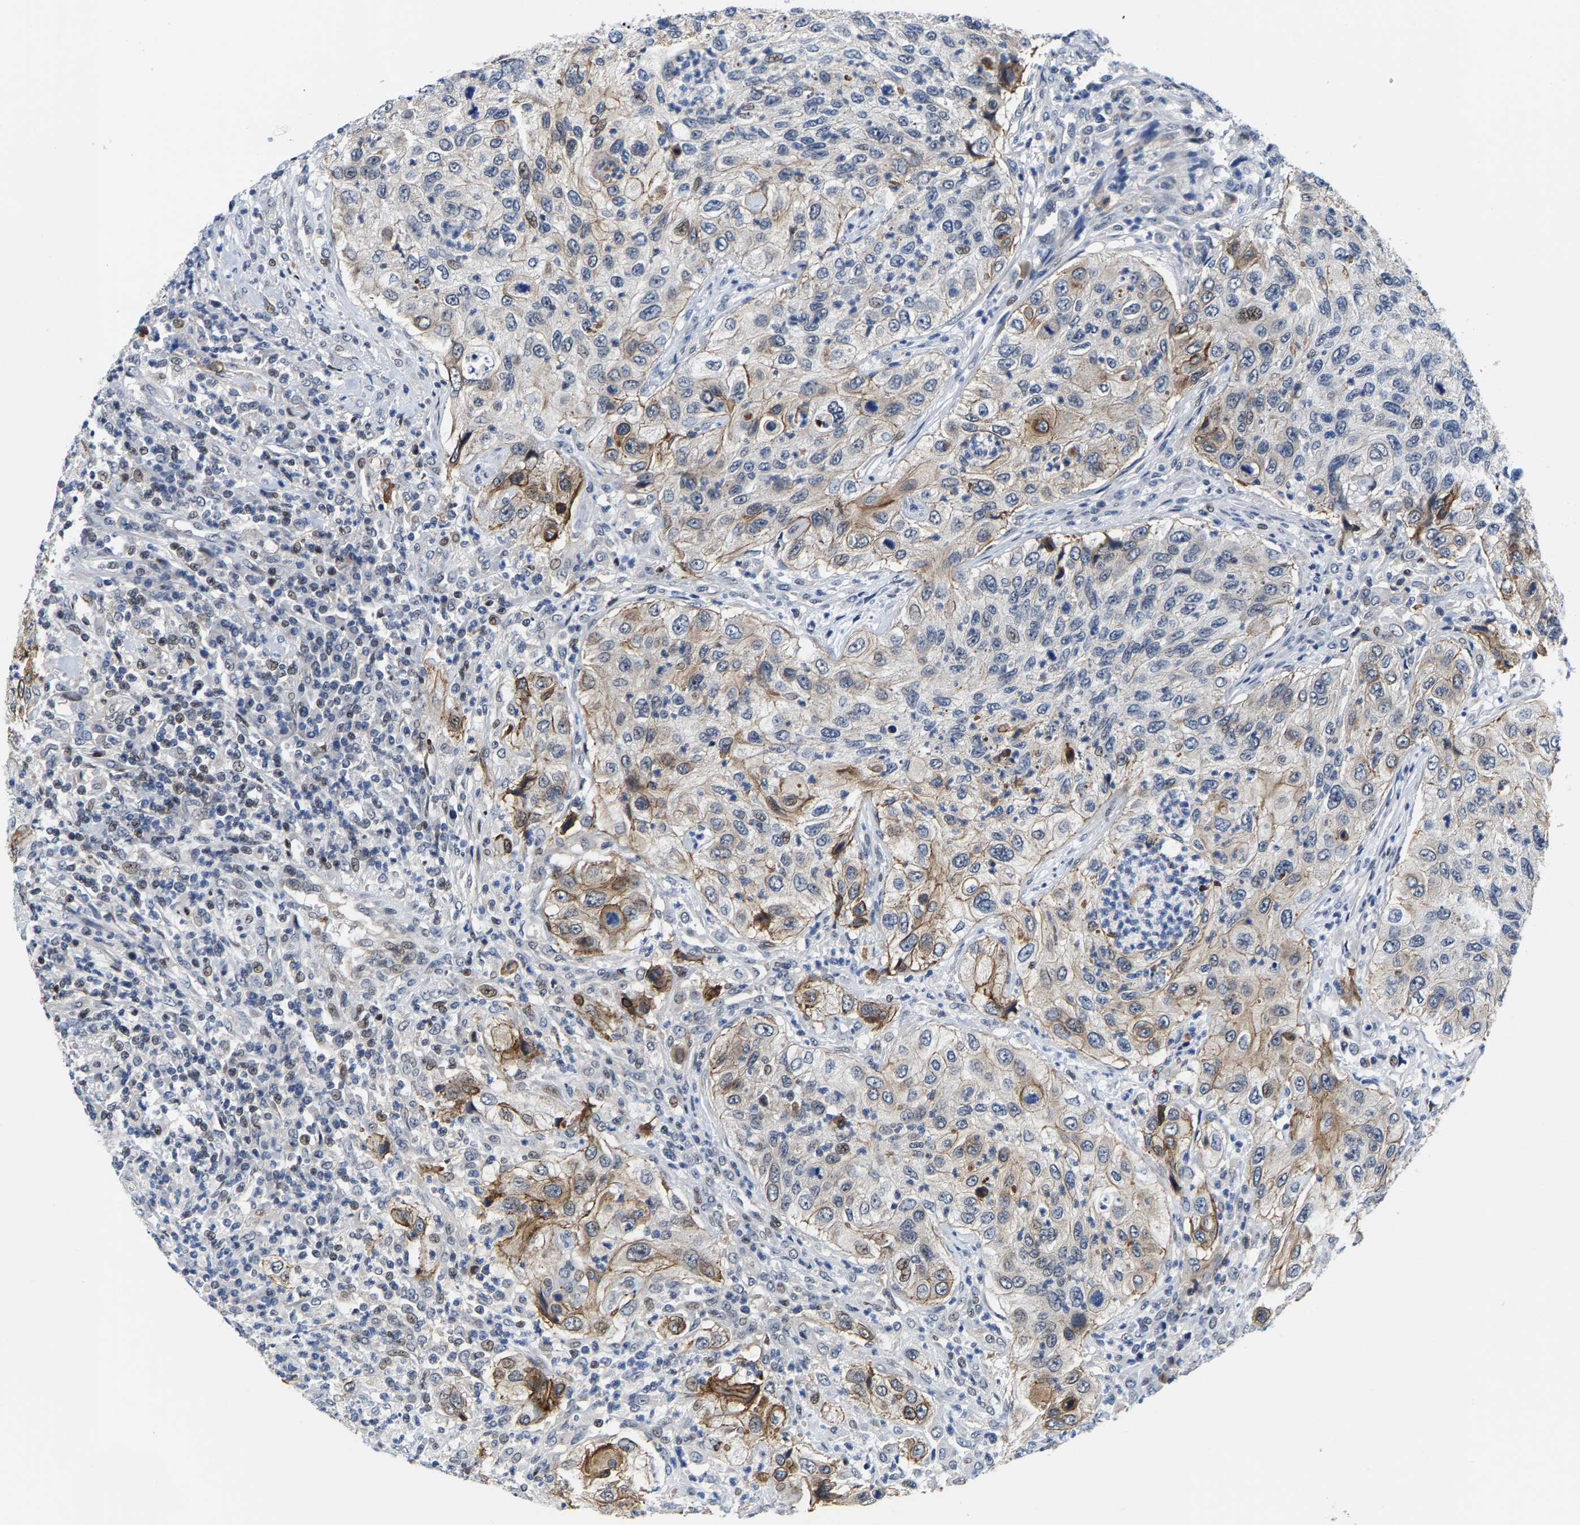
{"staining": {"intensity": "moderate", "quantity": "<25%", "location": "cytoplasmic/membranous"}, "tissue": "urothelial cancer", "cell_type": "Tumor cells", "image_type": "cancer", "snomed": [{"axis": "morphology", "description": "Urothelial carcinoma, High grade"}, {"axis": "topography", "description": "Urinary bladder"}], "caption": "Urothelial carcinoma (high-grade) was stained to show a protein in brown. There is low levels of moderate cytoplasmic/membranous expression in approximately <25% of tumor cells.", "gene": "GTPBP10", "patient": {"sex": "female", "age": 60}}